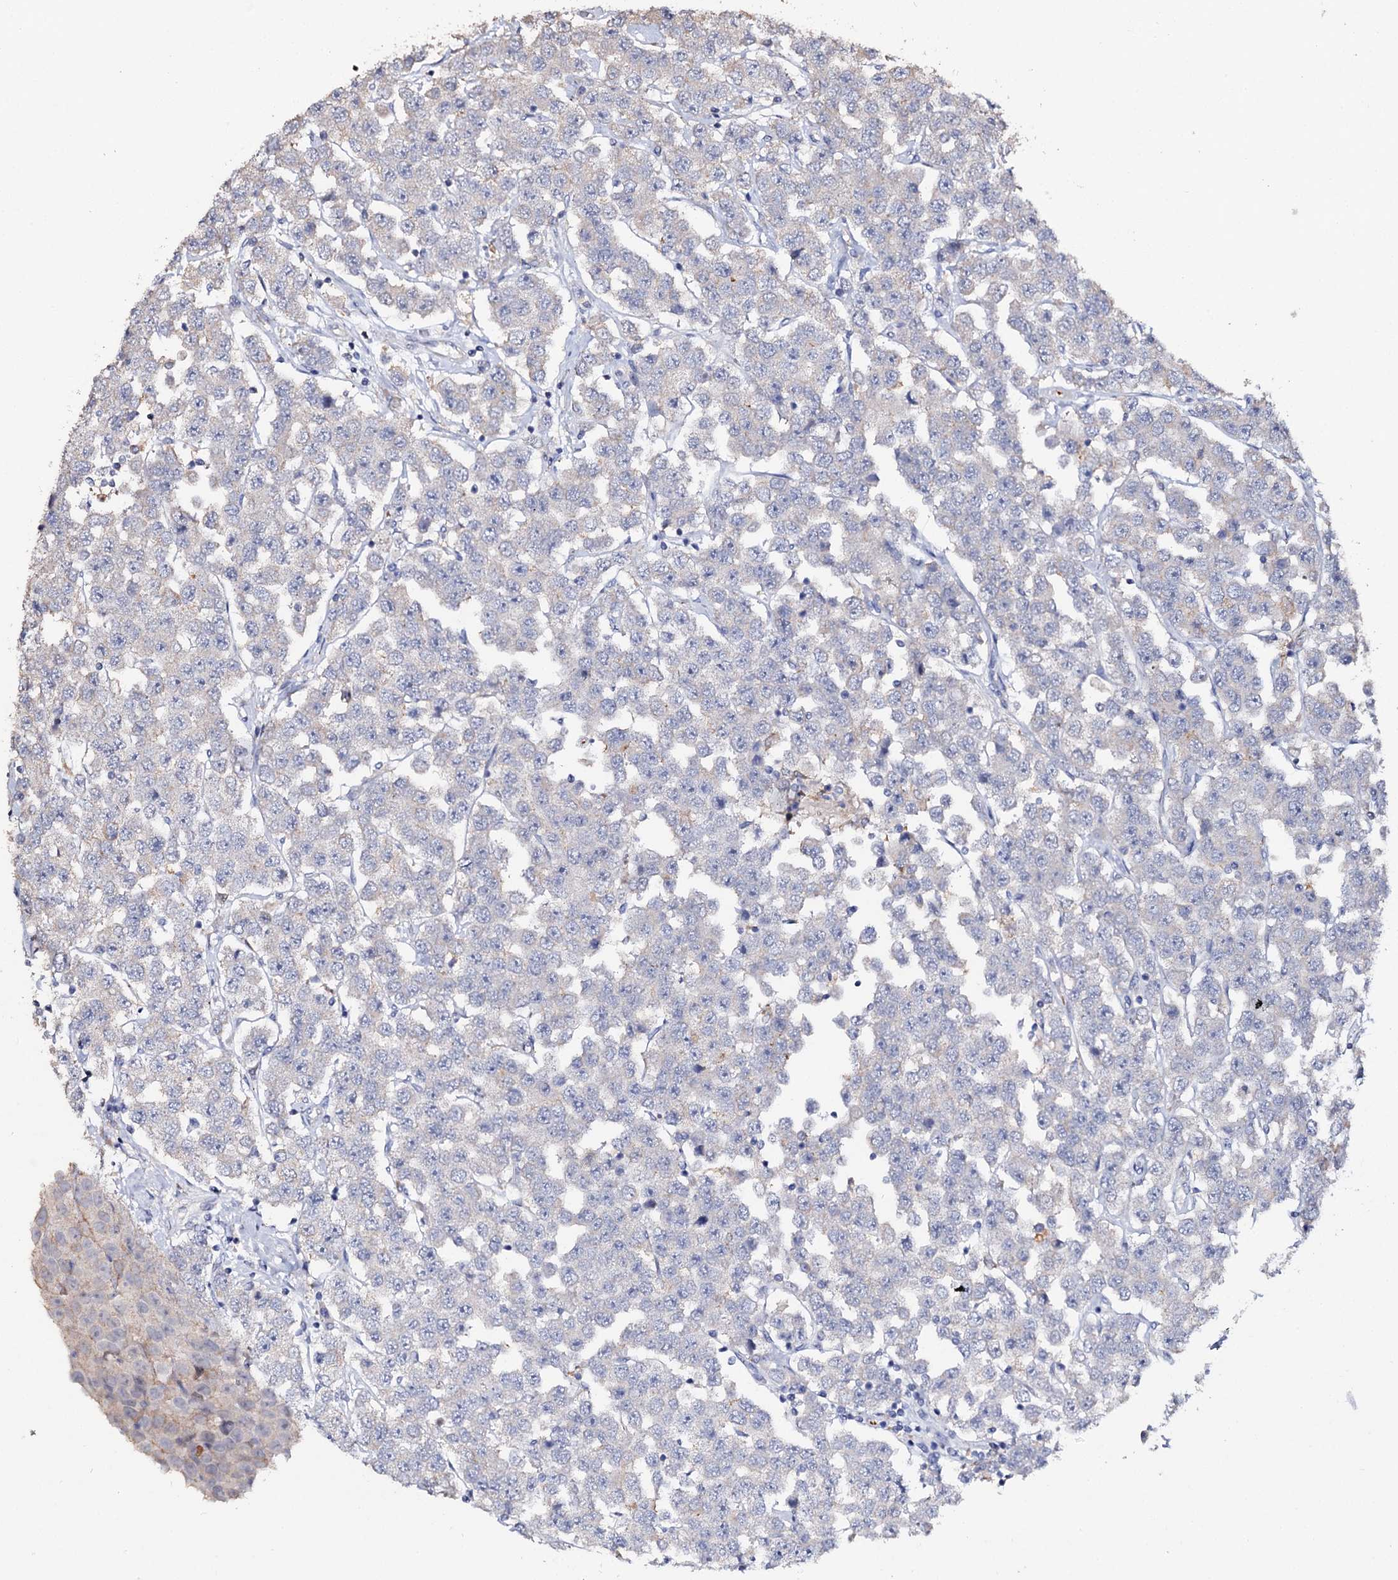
{"staining": {"intensity": "negative", "quantity": "none", "location": "none"}, "tissue": "testis cancer", "cell_type": "Tumor cells", "image_type": "cancer", "snomed": [{"axis": "morphology", "description": "Seminoma, NOS"}, {"axis": "topography", "description": "Testis"}], "caption": "Testis seminoma was stained to show a protein in brown. There is no significant positivity in tumor cells.", "gene": "DNAH6", "patient": {"sex": "male", "age": 28}}